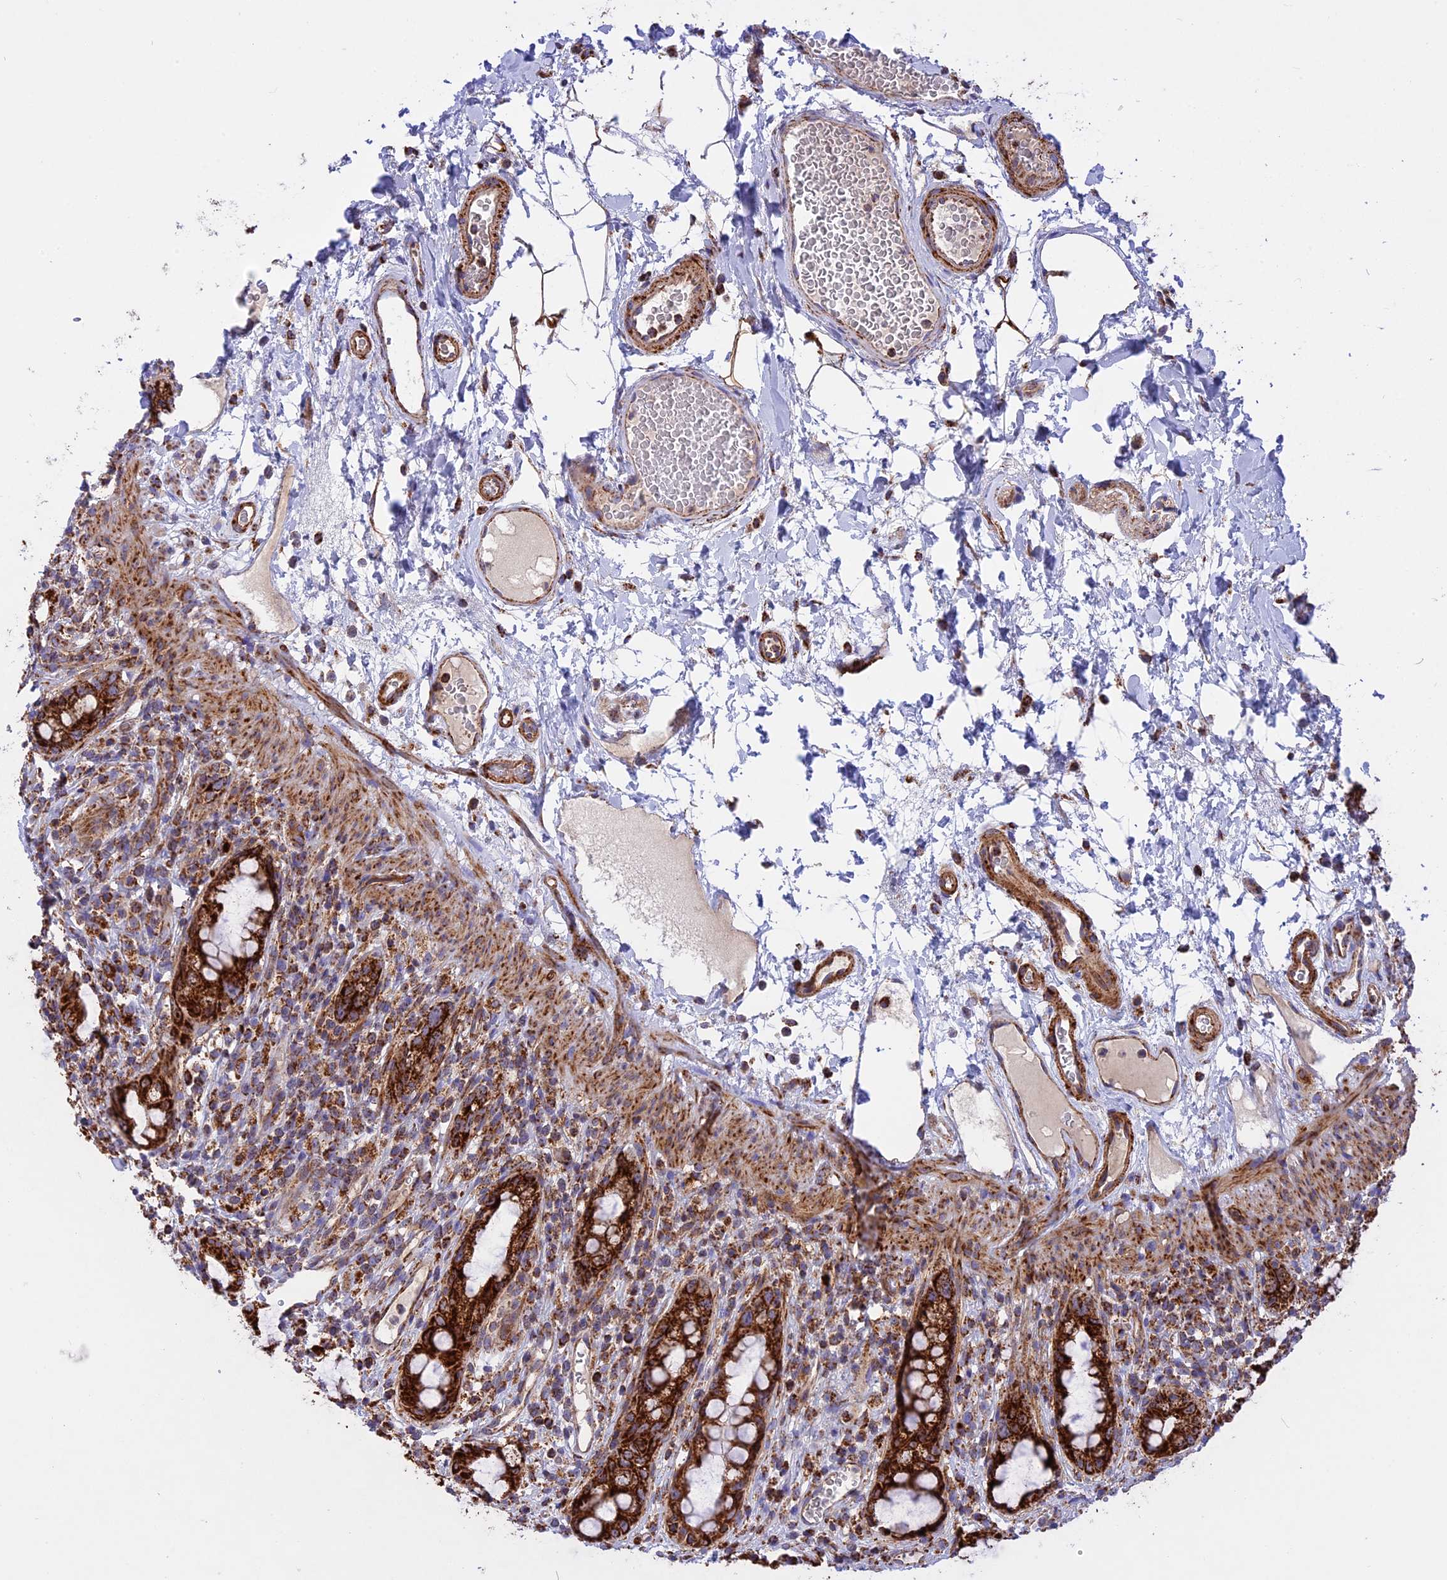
{"staining": {"intensity": "strong", "quantity": ">75%", "location": "cytoplasmic/membranous"}, "tissue": "rectum", "cell_type": "Glandular cells", "image_type": "normal", "snomed": [{"axis": "morphology", "description": "Normal tissue, NOS"}, {"axis": "topography", "description": "Rectum"}], "caption": "Protein expression analysis of unremarkable rectum displays strong cytoplasmic/membranous positivity in approximately >75% of glandular cells.", "gene": "UQCRB", "patient": {"sex": "female", "age": 57}}